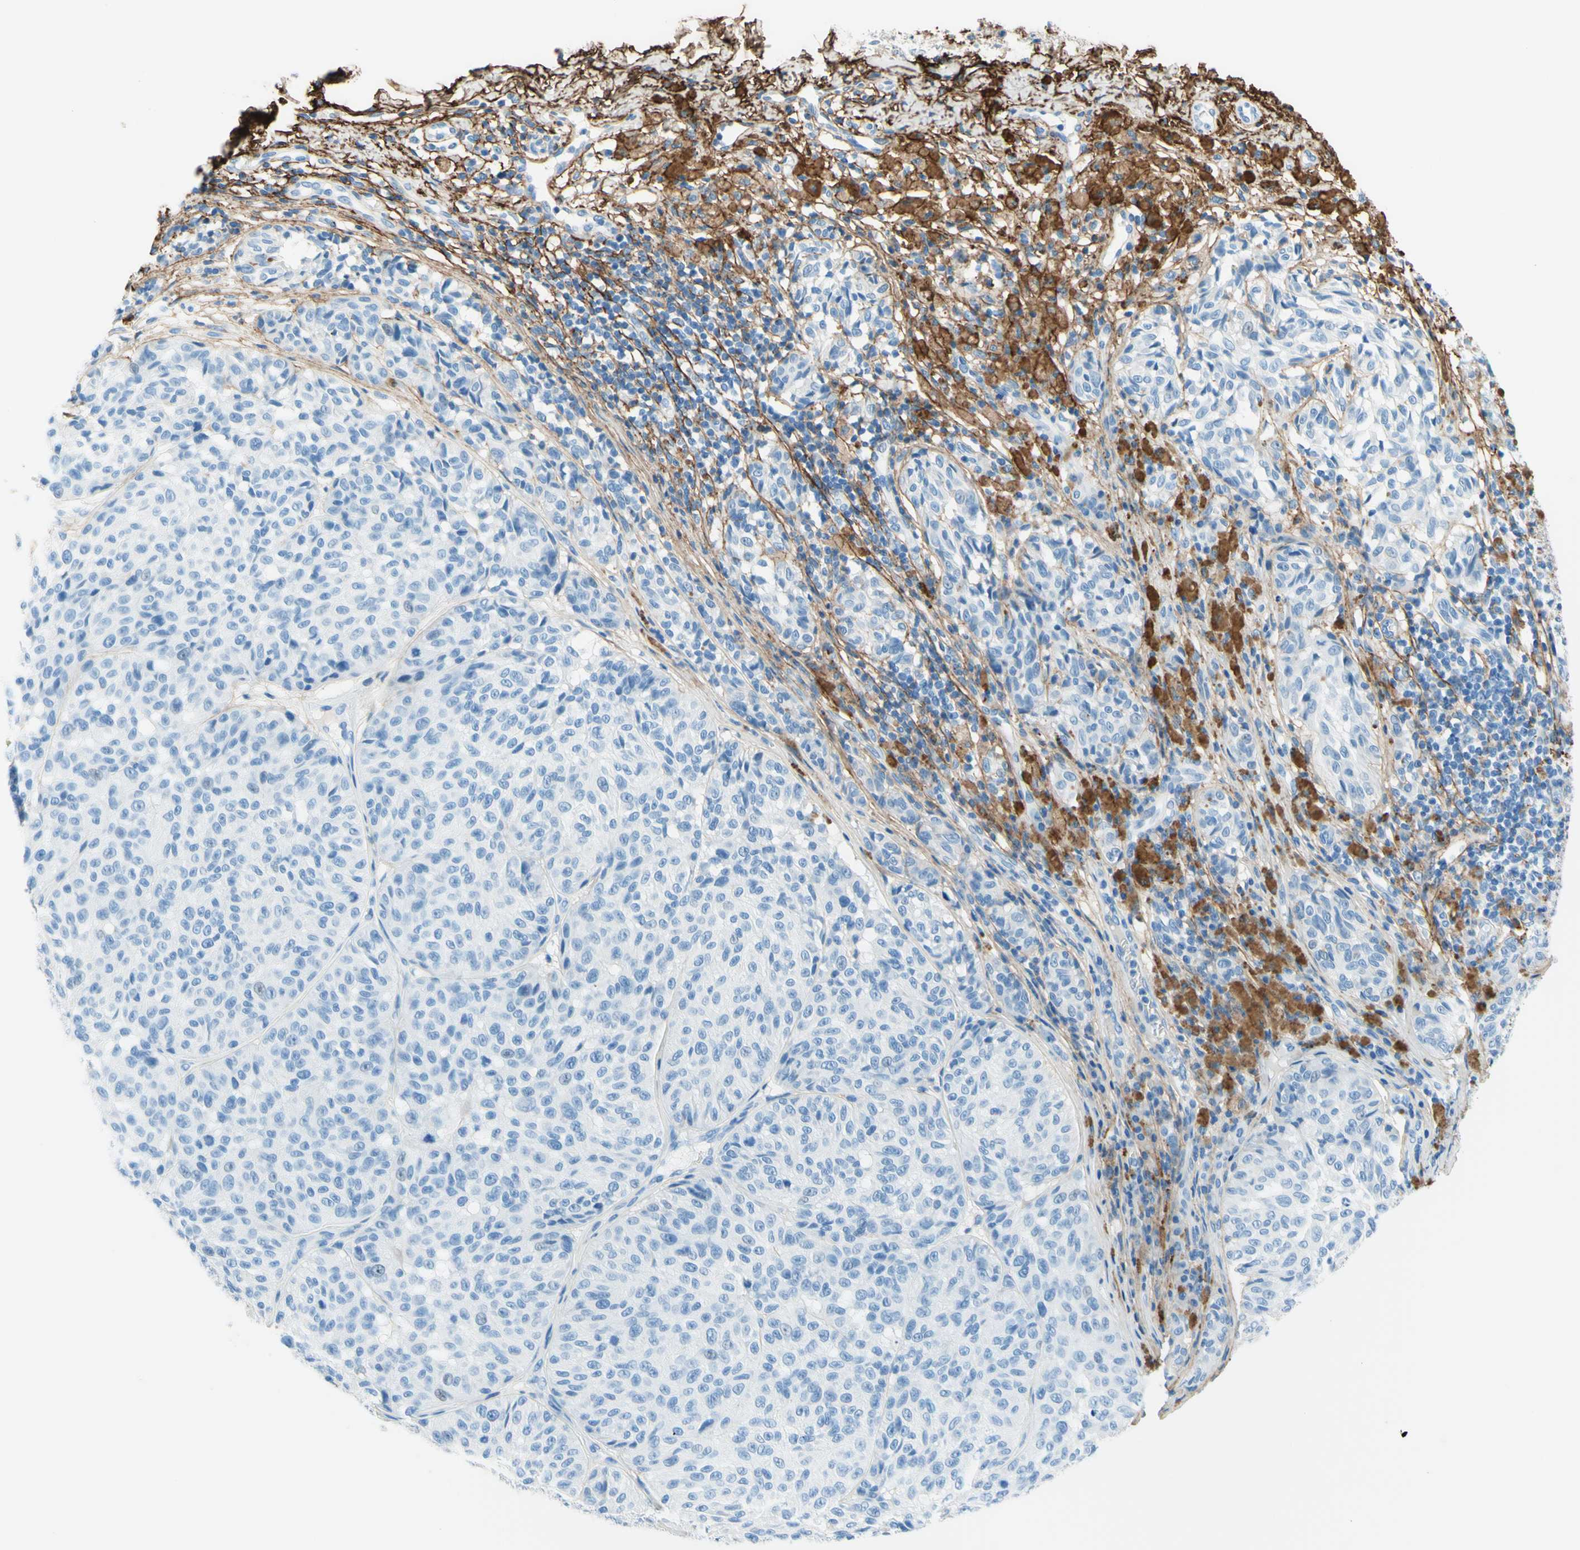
{"staining": {"intensity": "negative", "quantity": "none", "location": "none"}, "tissue": "melanoma", "cell_type": "Tumor cells", "image_type": "cancer", "snomed": [{"axis": "morphology", "description": "Malignant melanoma, NOS"}, {"axis": "topography", "description": "Skin"}], "caption": "Malignant melanoma was stained to show a protein in brown. There is no significant positivity in tumor cells.", "gene": "MFAP5", "patient": {"sex": "female", "age": 46}}